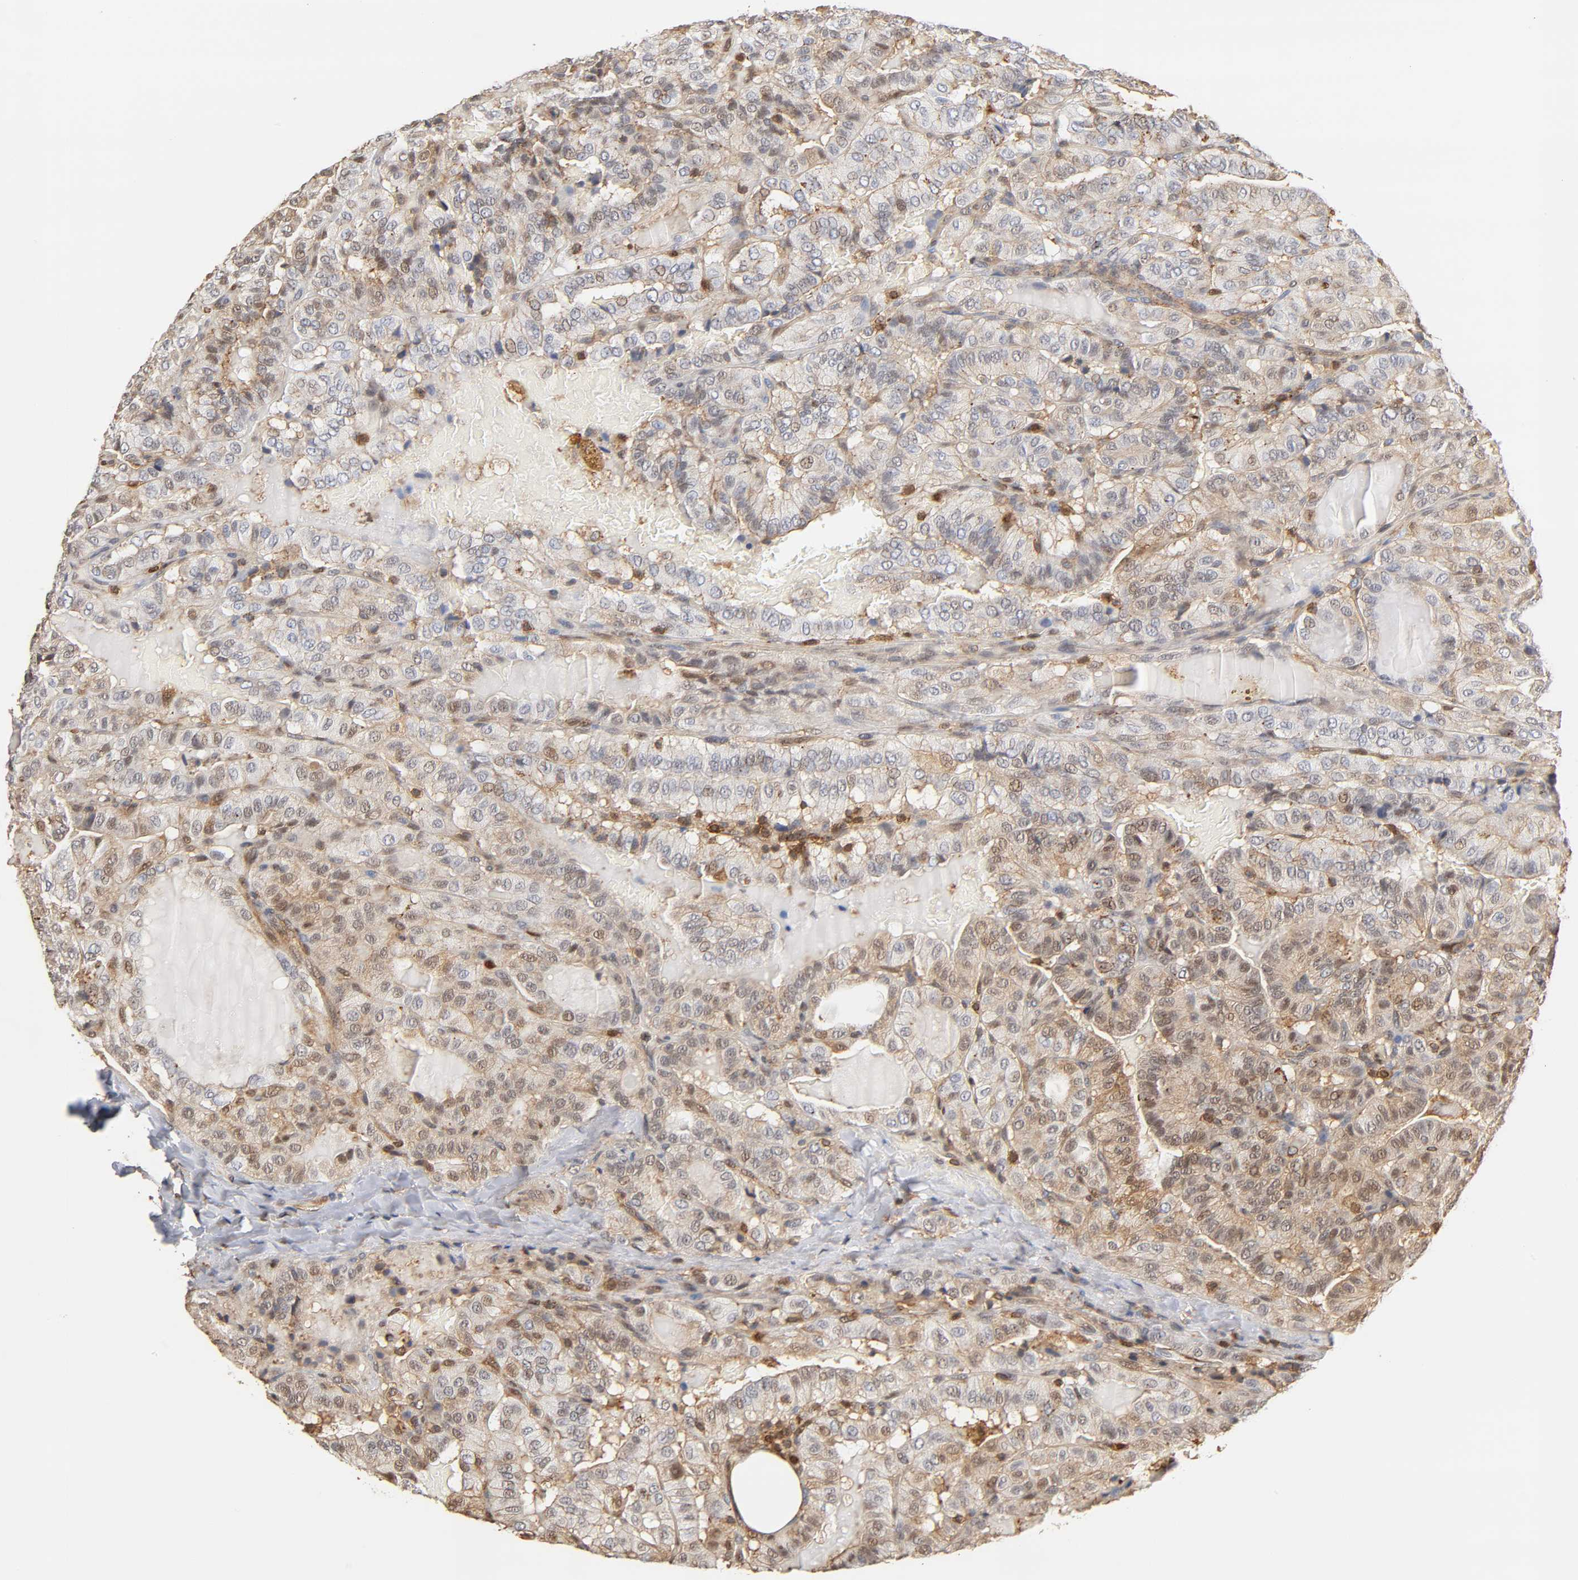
{"staining": {"intensity": "weak", "quantity": ">75%", "location": "cytoplasmic/membranous,nuclear"}, "tissue": "thyroid cancer", "cell_type": "Tumor cells", "image_type": "cancer", "snomed": [{"axis": "morphology", "description": "Papillary adenocarcinoma, NOS"}, {"axis": "topography", "description": "Thyroid gland"}], "caption": "Immunohistochemical staining of human papillary adenocarcinoma (thyroid) reveals low levels of weak cytoplasmic/membranous and nuclear protein expression in about >75% of tumor cells.", "gene": "ANXA11", "patient": {"sex": "male", "age": 77}}